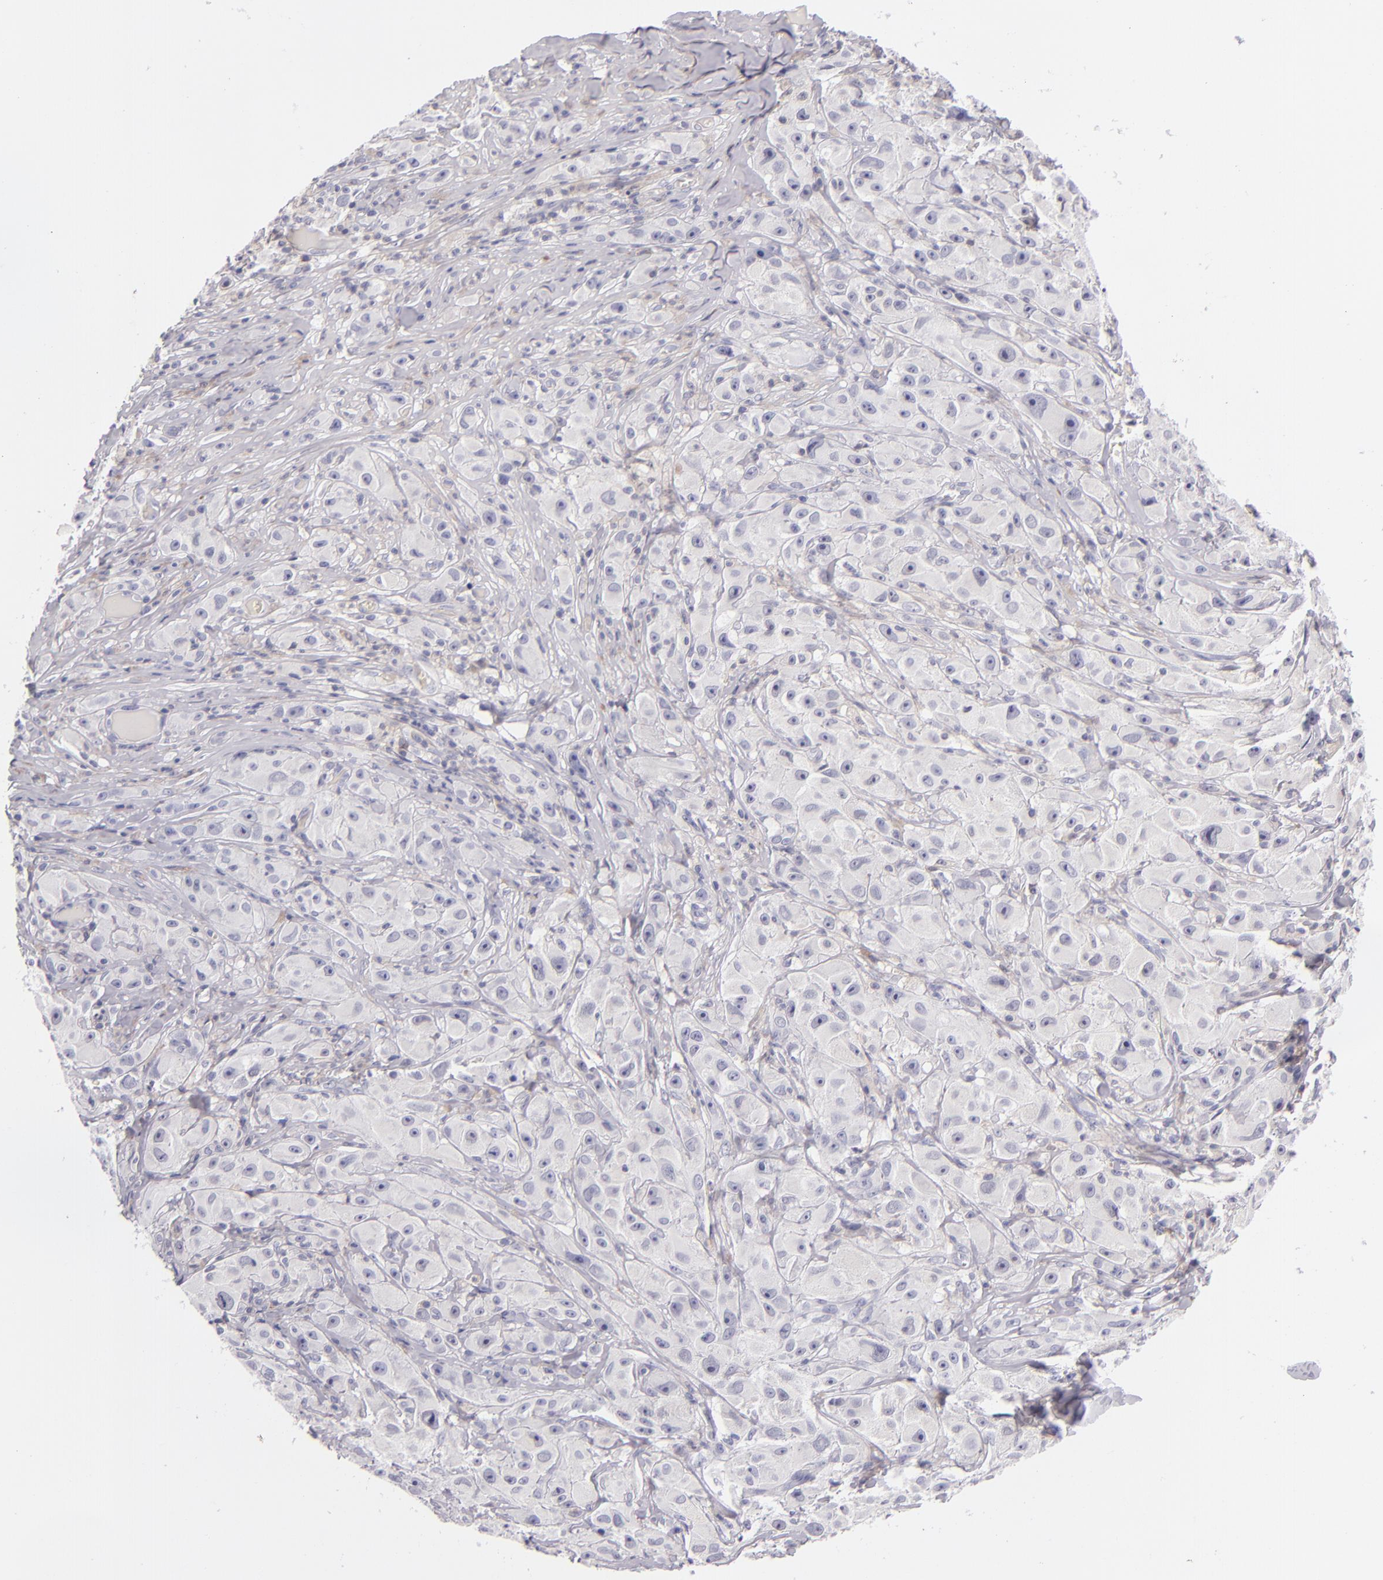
{"staining": {"intensity": "negative", "quantity": "none", "location": "none"}, "tissue": "melanoma", "cell_type": "Tumor cells", "image_type": "cancer", "snomed": [{"axis": "morphology", "description": "Malignant melanoma, NOS"}, {"axis": "topography", "description": "Skin"}], "caption": "Photomicrograph shows no protein positivity in tumor cells of malignant melanoma tissue. The staining is performed using DAB brown chromogen with nuclei counter-stained in using hematoxylin.", "gene": "CD48", "patient": {"sex": "male", "age": 56}}